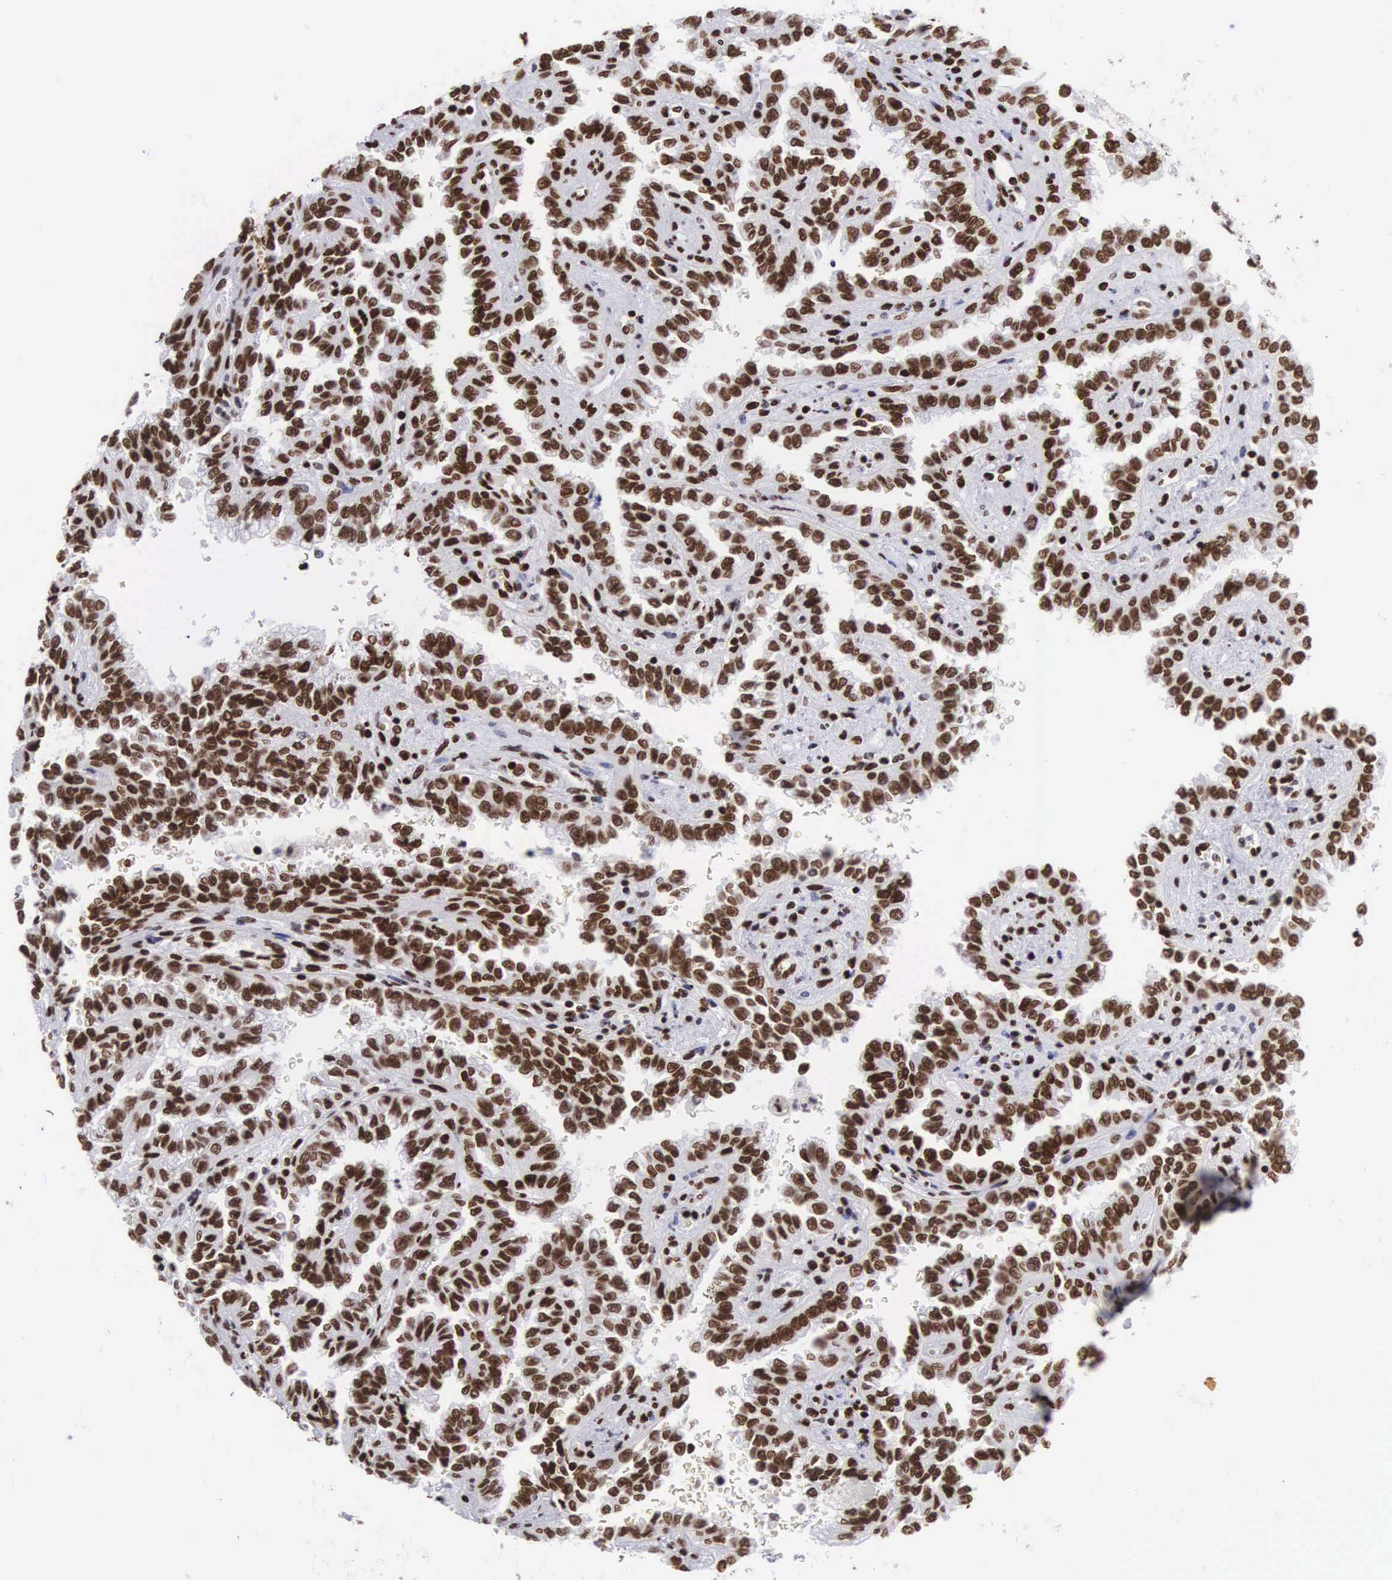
{"staining": {"intensity": "strong", "quantity": ">75%", "location": "nuclear"}, "tissue": "renal cancer", "cell_type": "Tumor cells", "image_type": "cancer", "snomed": [{"axis": "morphology", "description": "Inflammation, NOS"}, {"axis": "morphology", "description": "Adenocarcinoma, NOS"}, {"axis": "topography", "description": "Kidney"}], "caption": "Strong nuclear protein staining is present in about >75% of tumor cells in renal cancer (adenocarcinoma).", "gene": "MECP2", "patient": {"sex": "male", "age": 68}}